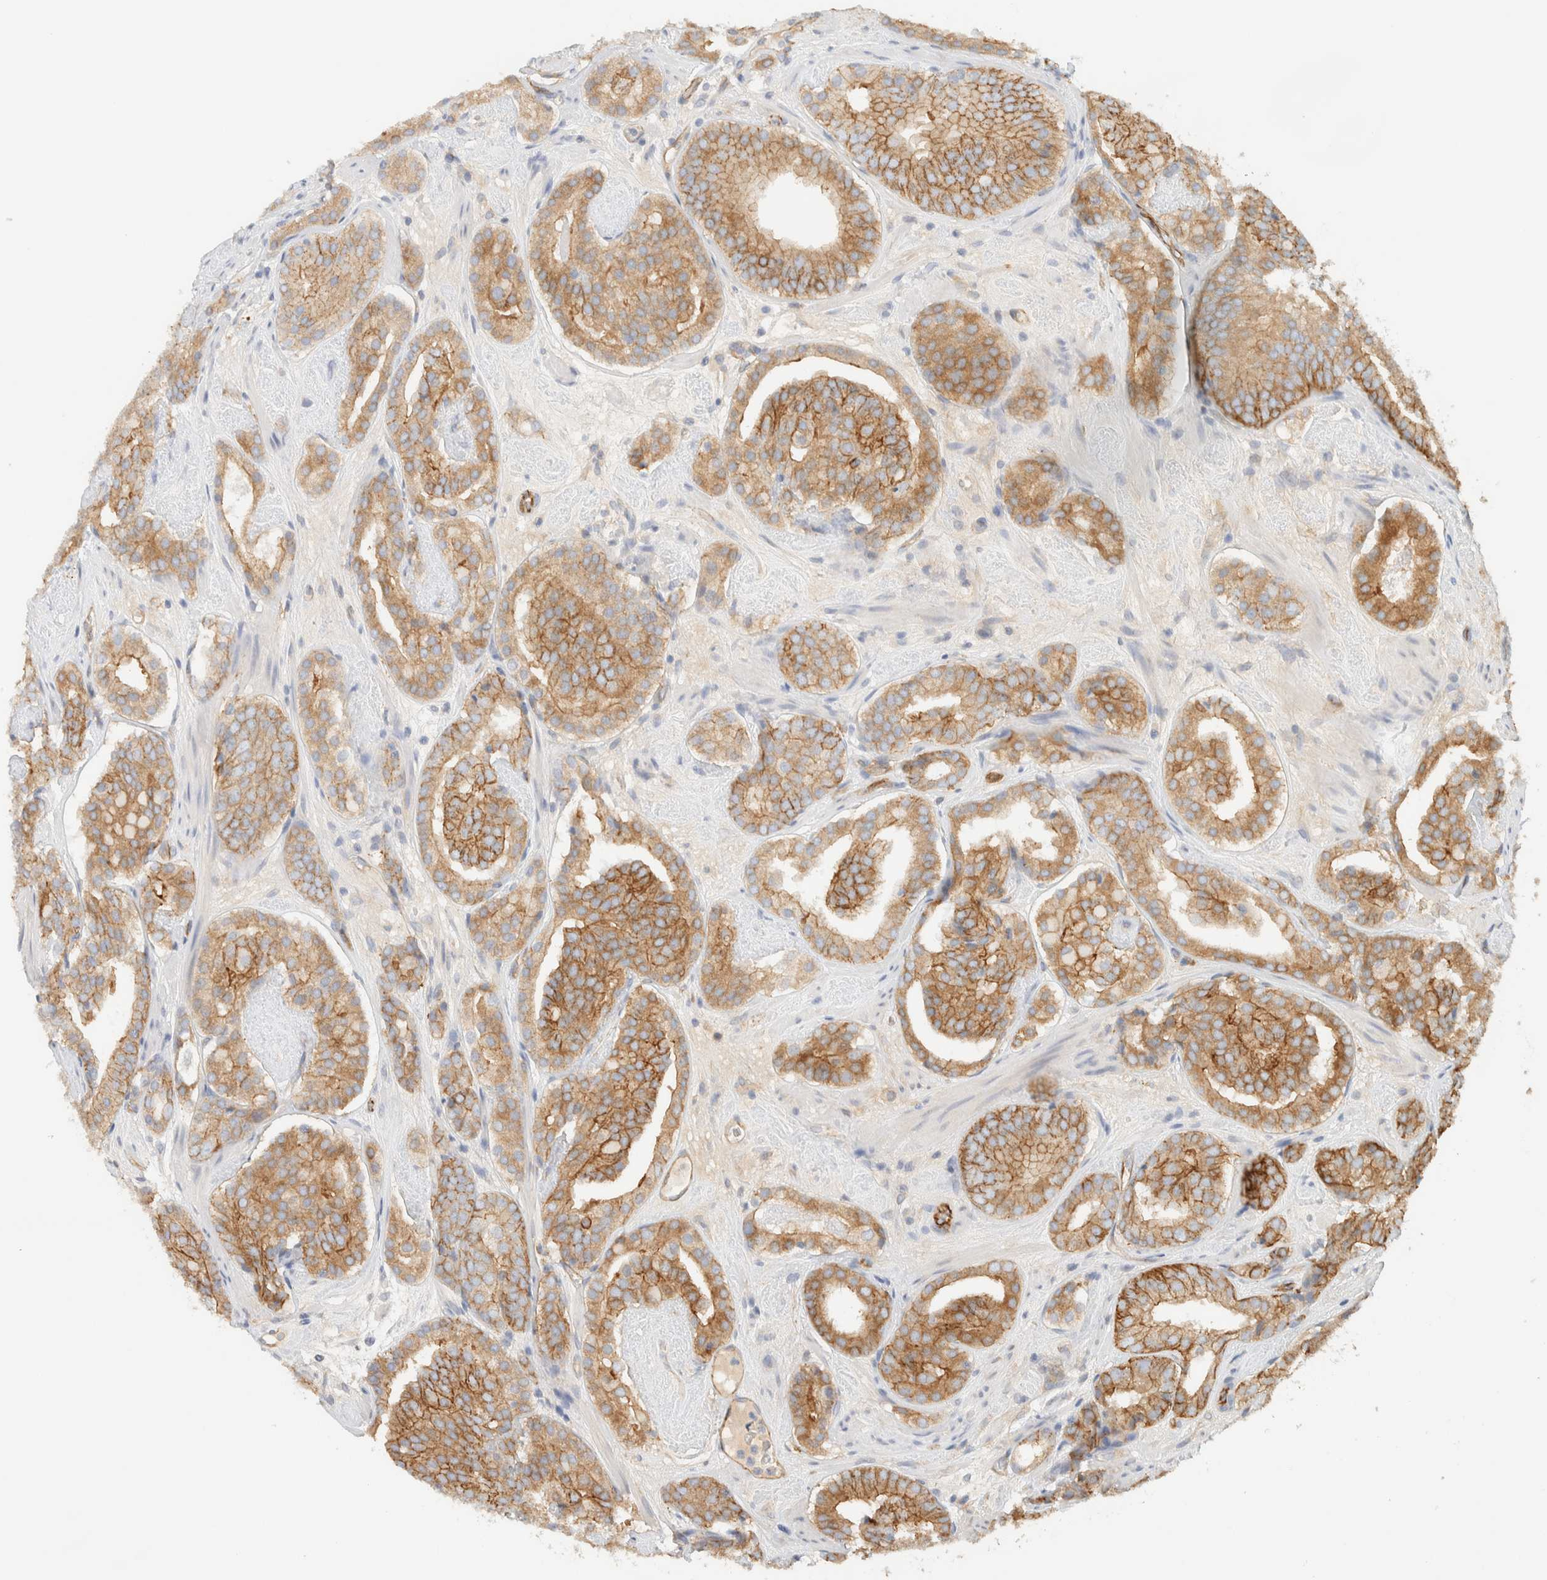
{"staining": {"intensity": "moderate", "quantity": ">75%", "location": "cytoplasmic/membranous"}, "tissue": "prostate cancer", "cell_type": "Tumor cells", "image_type": "cancer", "snomed": [{"axis": "morphology", "description": "Adenocarcinoma, Low grade"}, {"axis": "topography", "description": "Prostate"}], "caption": "An immunohistochemistry image of neoplastic tissue is shown. Protein staining in brown highlights moderate cytoplasmic/membranous positivity in low-grade adenocarcinoma (prostate) within tumor cells.", "gene": "LIMA1", "patient": {"sex": "male", "age": 69}}